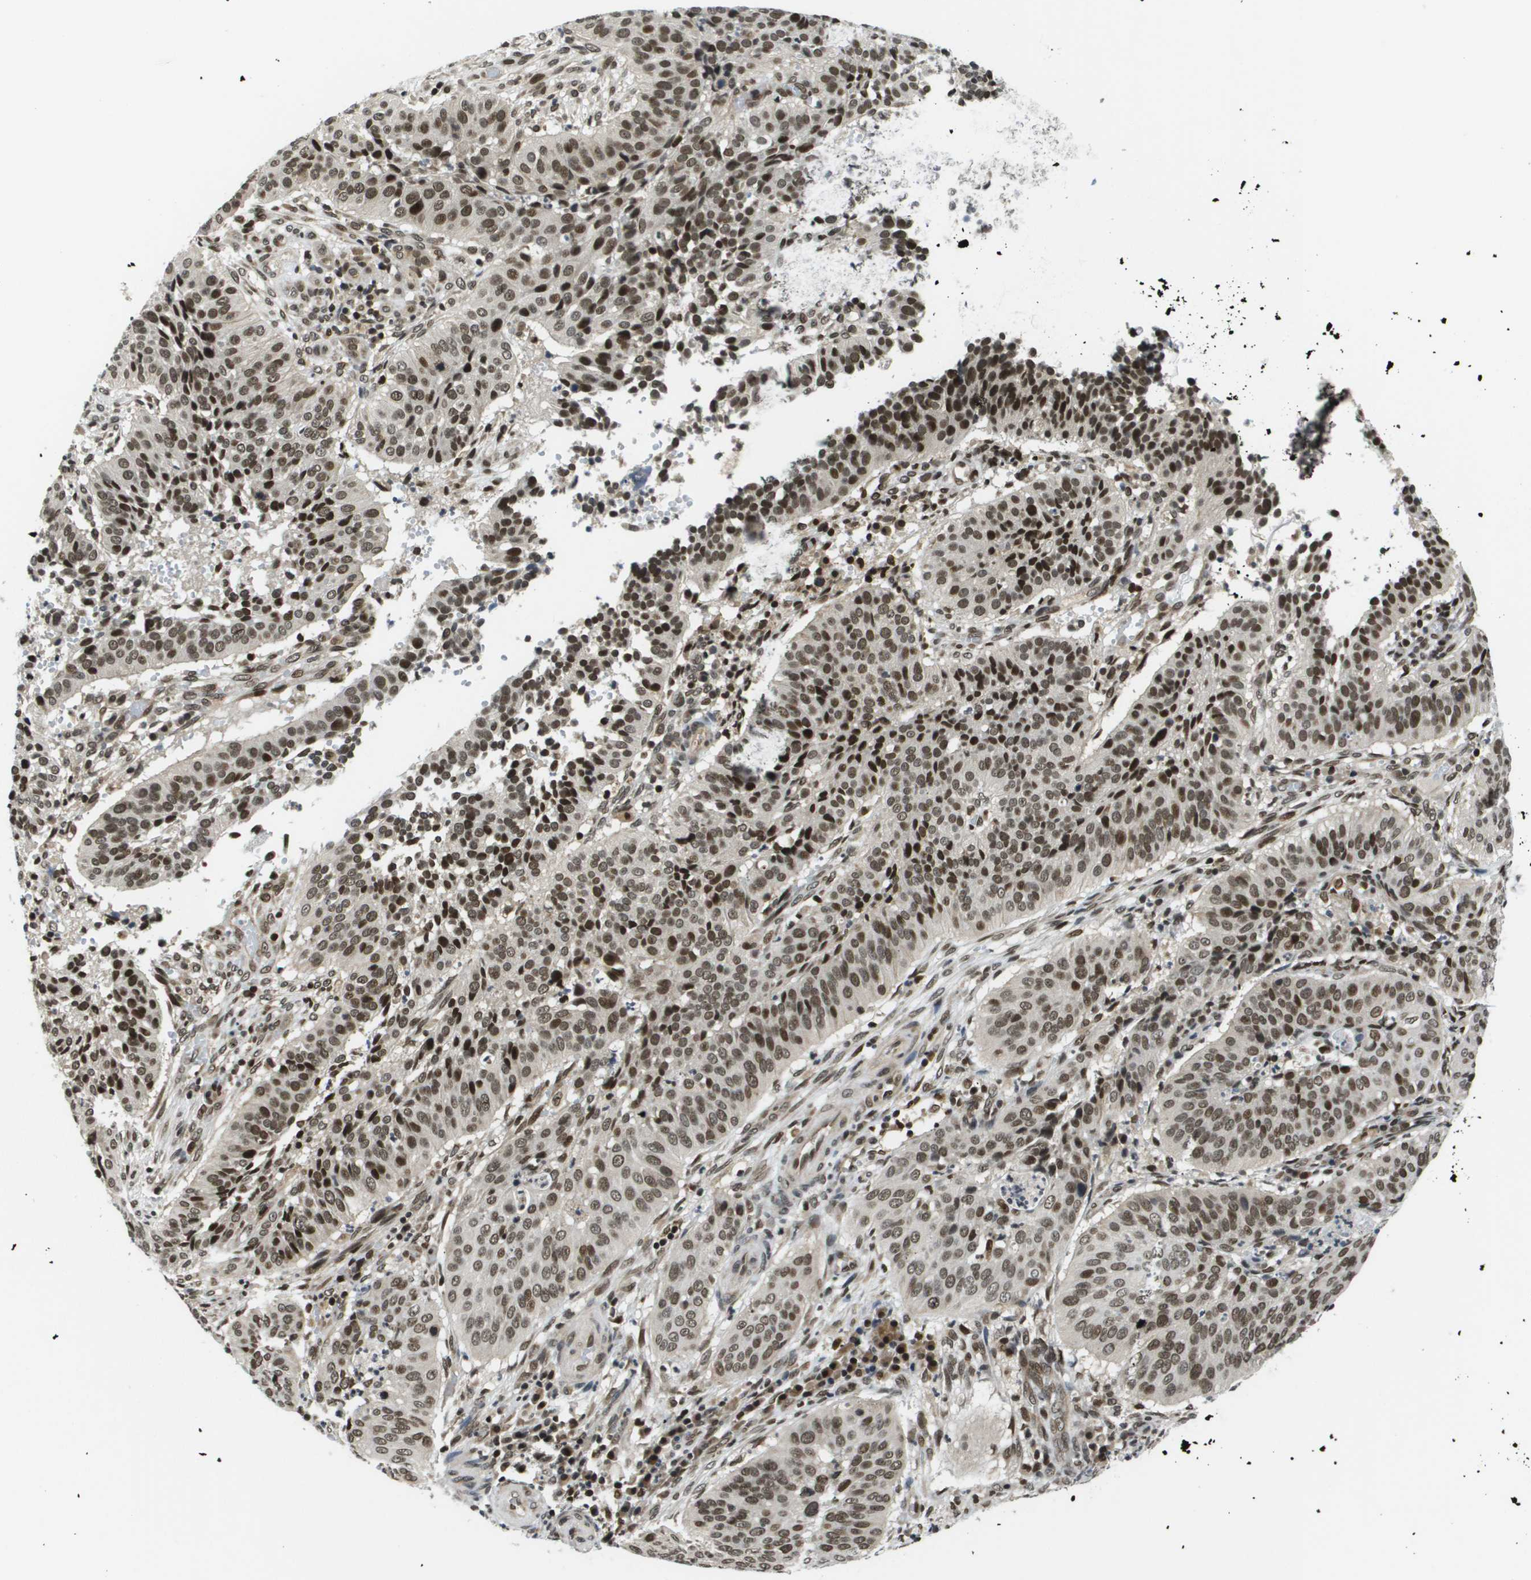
{"staining": {"intensity": "moderate", "quantity": ">75%", "location": "nuclear"}, "tissue": "cervical cancer", "cell_type": "Tumor cells", "image_type": "cancer", "snomed": [{"axis": "morphology", "description": "Normal tissue, NOS"}, {"axis": "morphology", "description": "Squamous cell carcinoma, NOS"}, {"axis": "topography", "description": "Cervix"}], "caption": "DAB immunohistochemical staining of cervical cancer reveals moderate nuclear protein positivity in about >75% of tumor cells.", "gene": "RECQL4", "patient": {"sex": "female", "age": 39}}